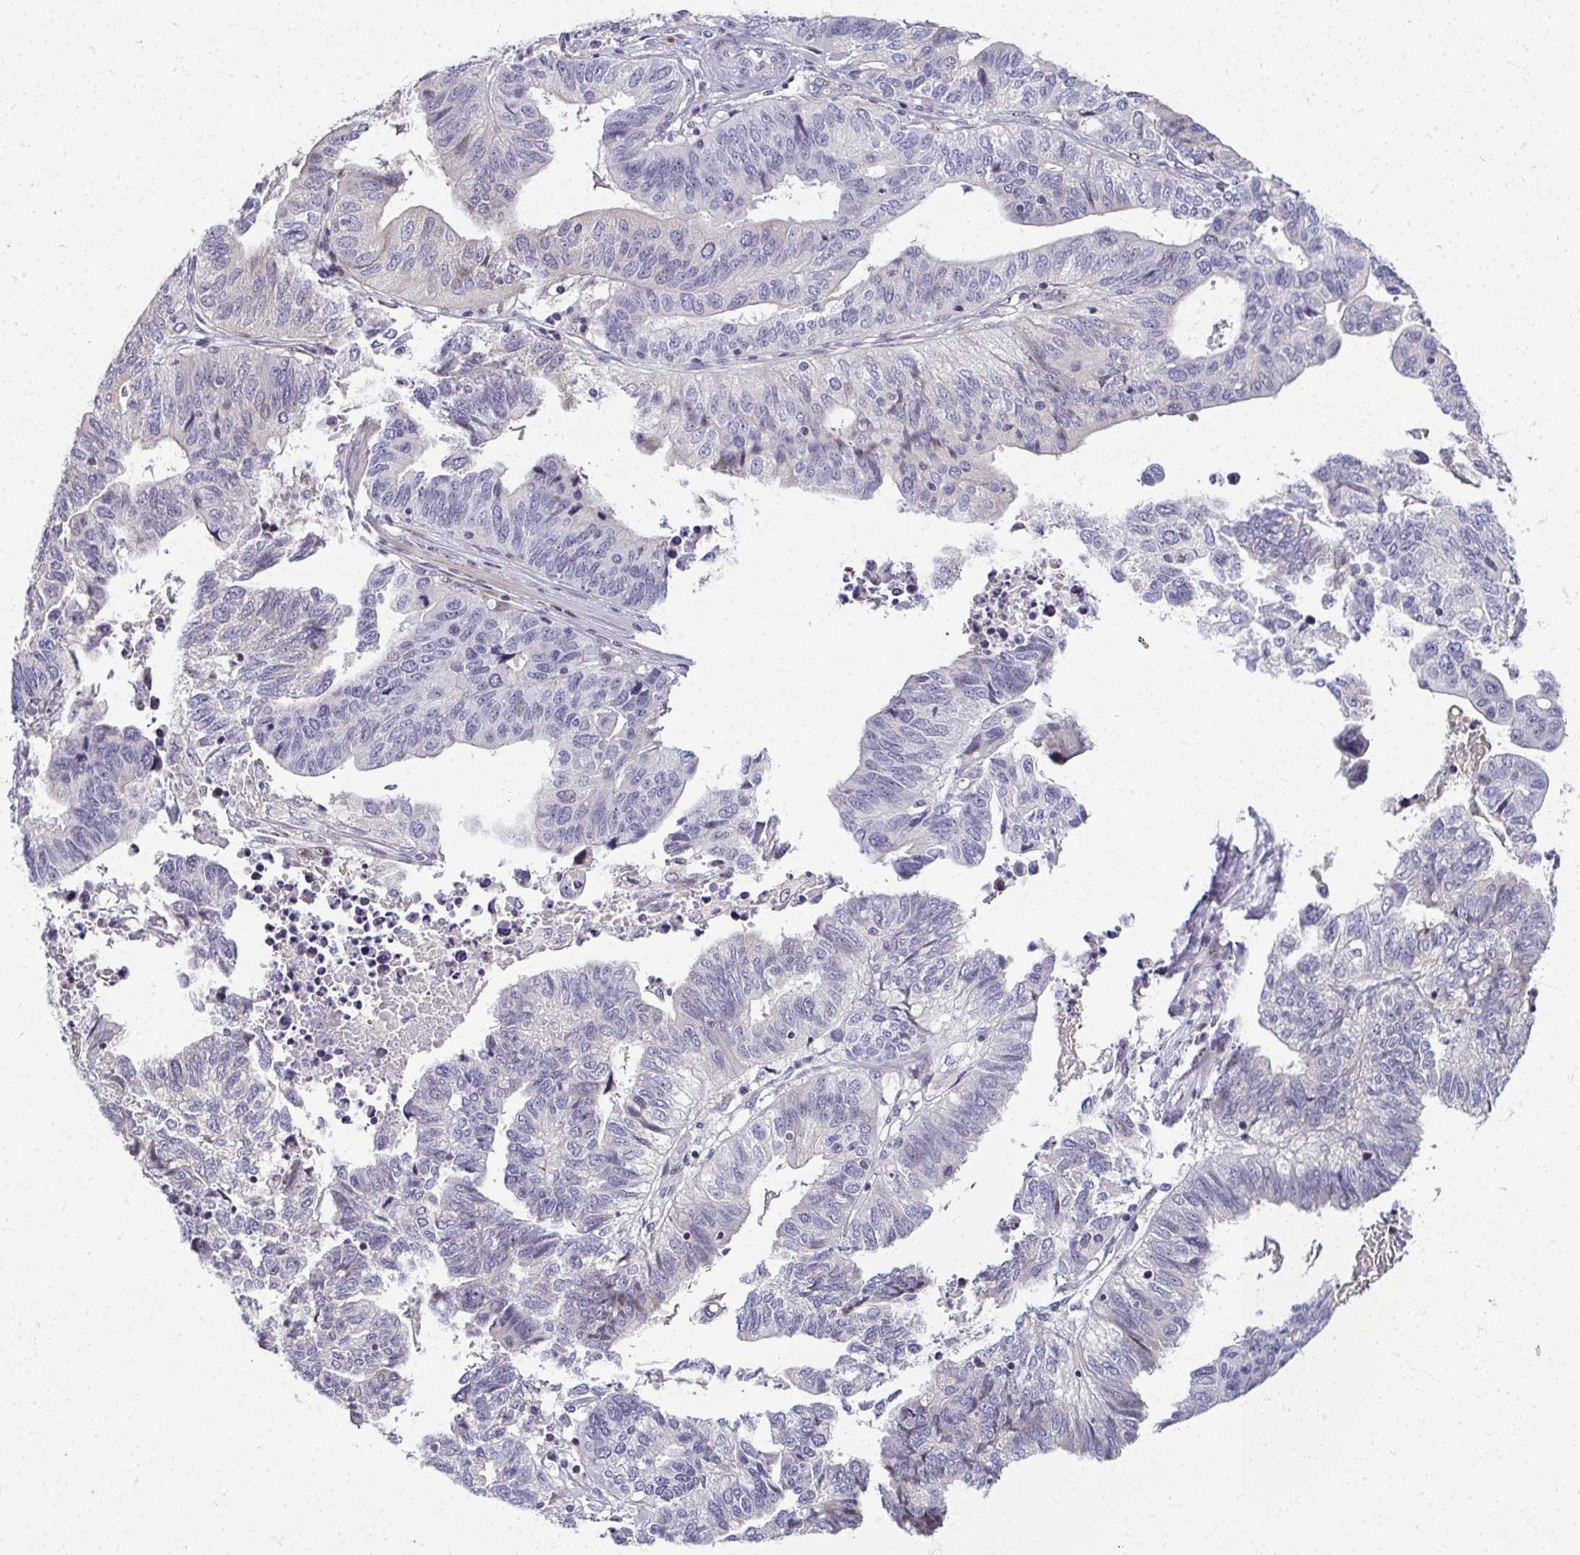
{"staining": {"intensity": "negative", "quantity": "none", "location": "none"}, "tissue": "stomach cancer", "cell_type": "Tumor cells", "image_type": "cancer", "snomed": [{"axis": "morphology", "description": "Adenocarcinoma, NOS"}, {"axis": "topography", "description": "Stomach, upper"}], "caption": "Immunohistochemistry (IHC) micrograph of neoplastic tissue: human stomach cancer (adenocarcinoma) stained with DAB exhibits no significant protein staining in tumor cells. Nuclei are stained in blue.", "gene": "ODF1", "patient": {"sex": "female", "age": 67}}